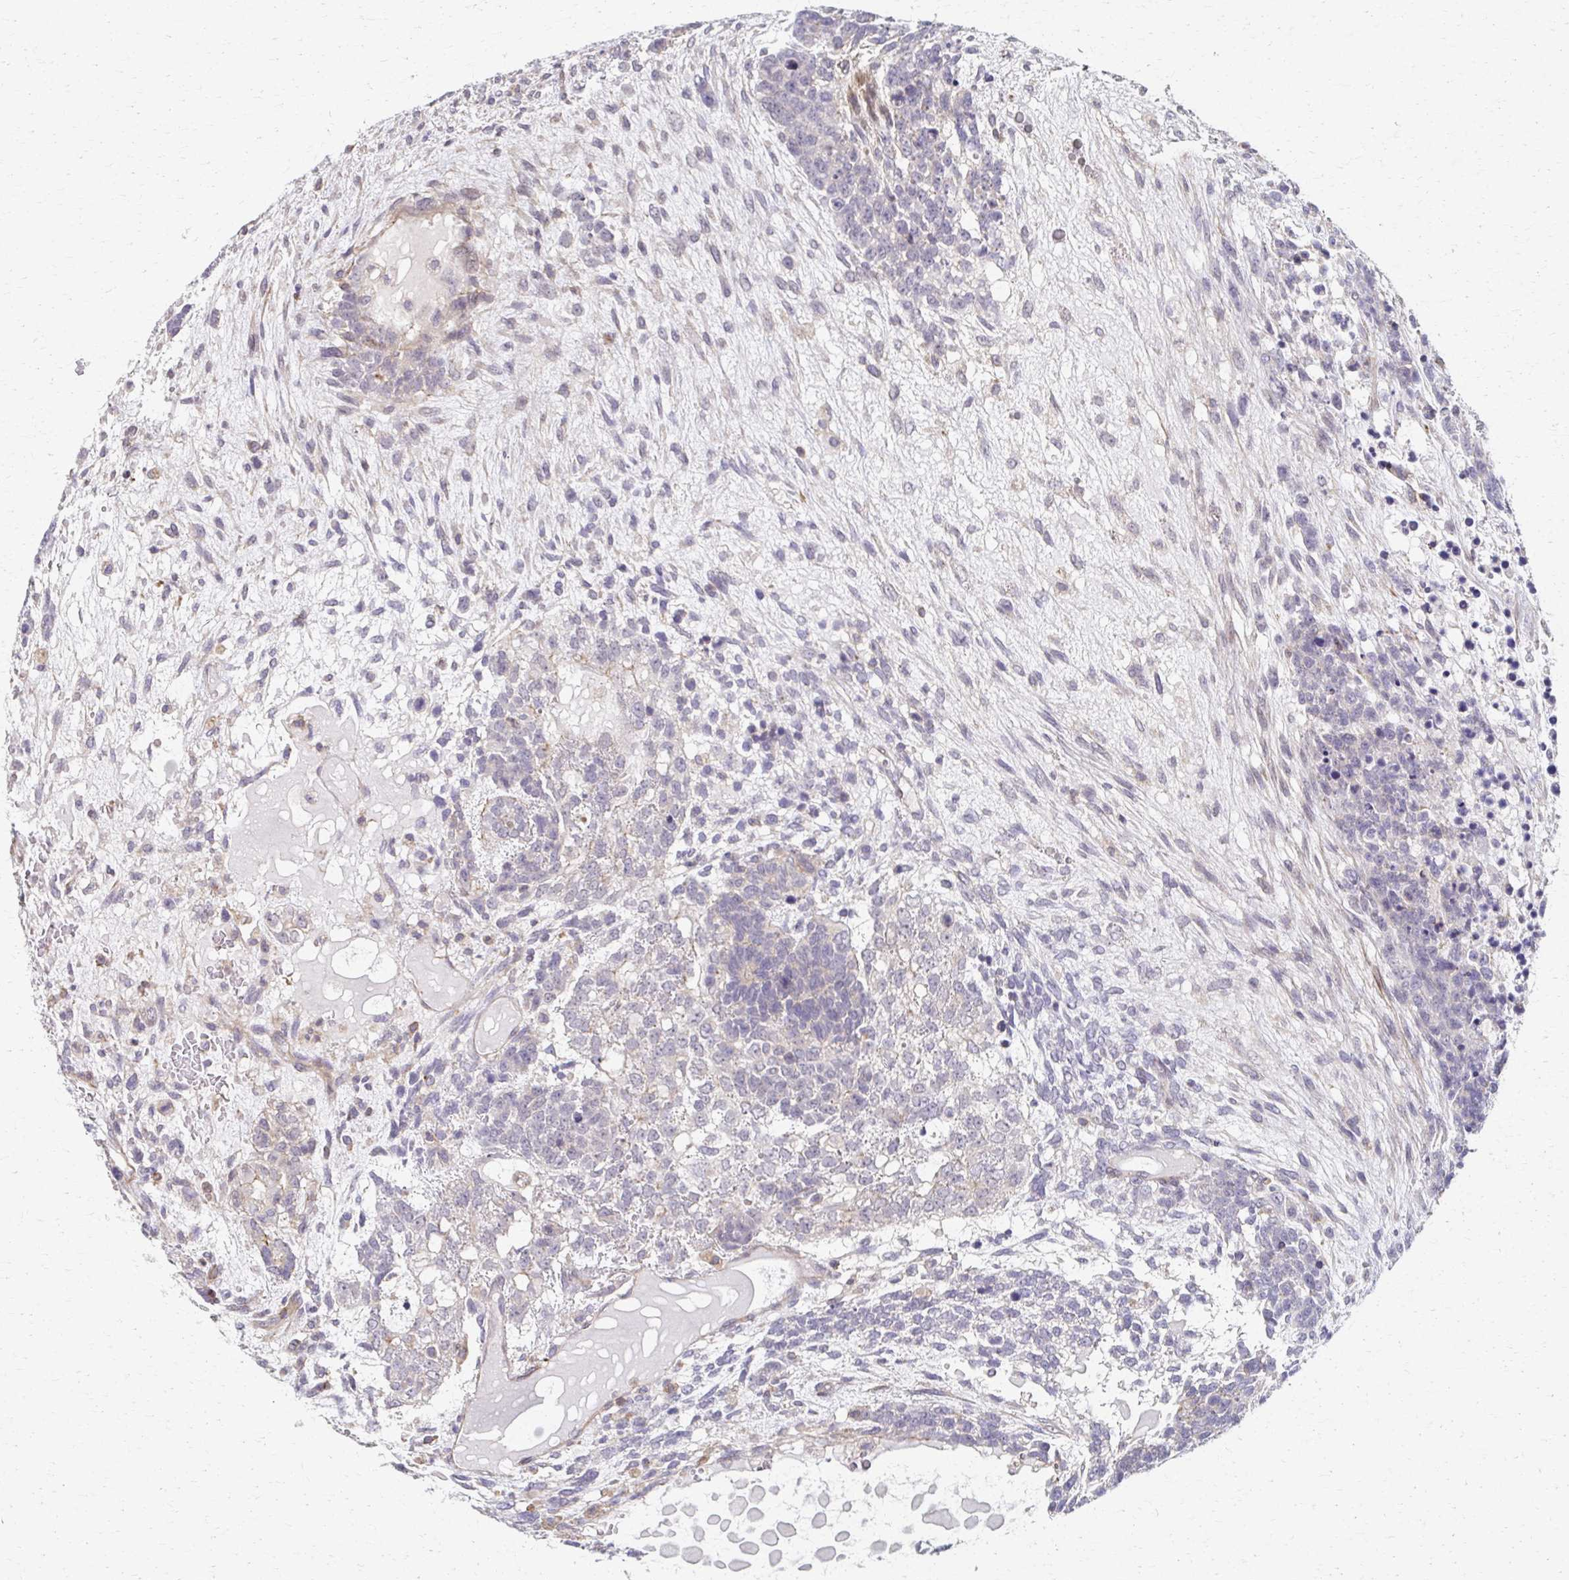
{"staining": {"intensity": "negative", "quantity": "none", "location": "none"}, "tissue": "testis cancer", "cell_type": "Tumor cells", "image_type": "cancer", "snomed": [{"axis": "morphology", "description": "Carcinoma, Embryonal, NOS"}, {"axis": "topography", "description": "Testis"}], "caption": "An IHC histopathology image of testis cancer (embryonal carcinoma) is shown. There is no staining in tumor cells of testis cancer (embryonal carcinoma).", "gene": "EOLA2", "patient": {"sex": "male", "age": 23}}